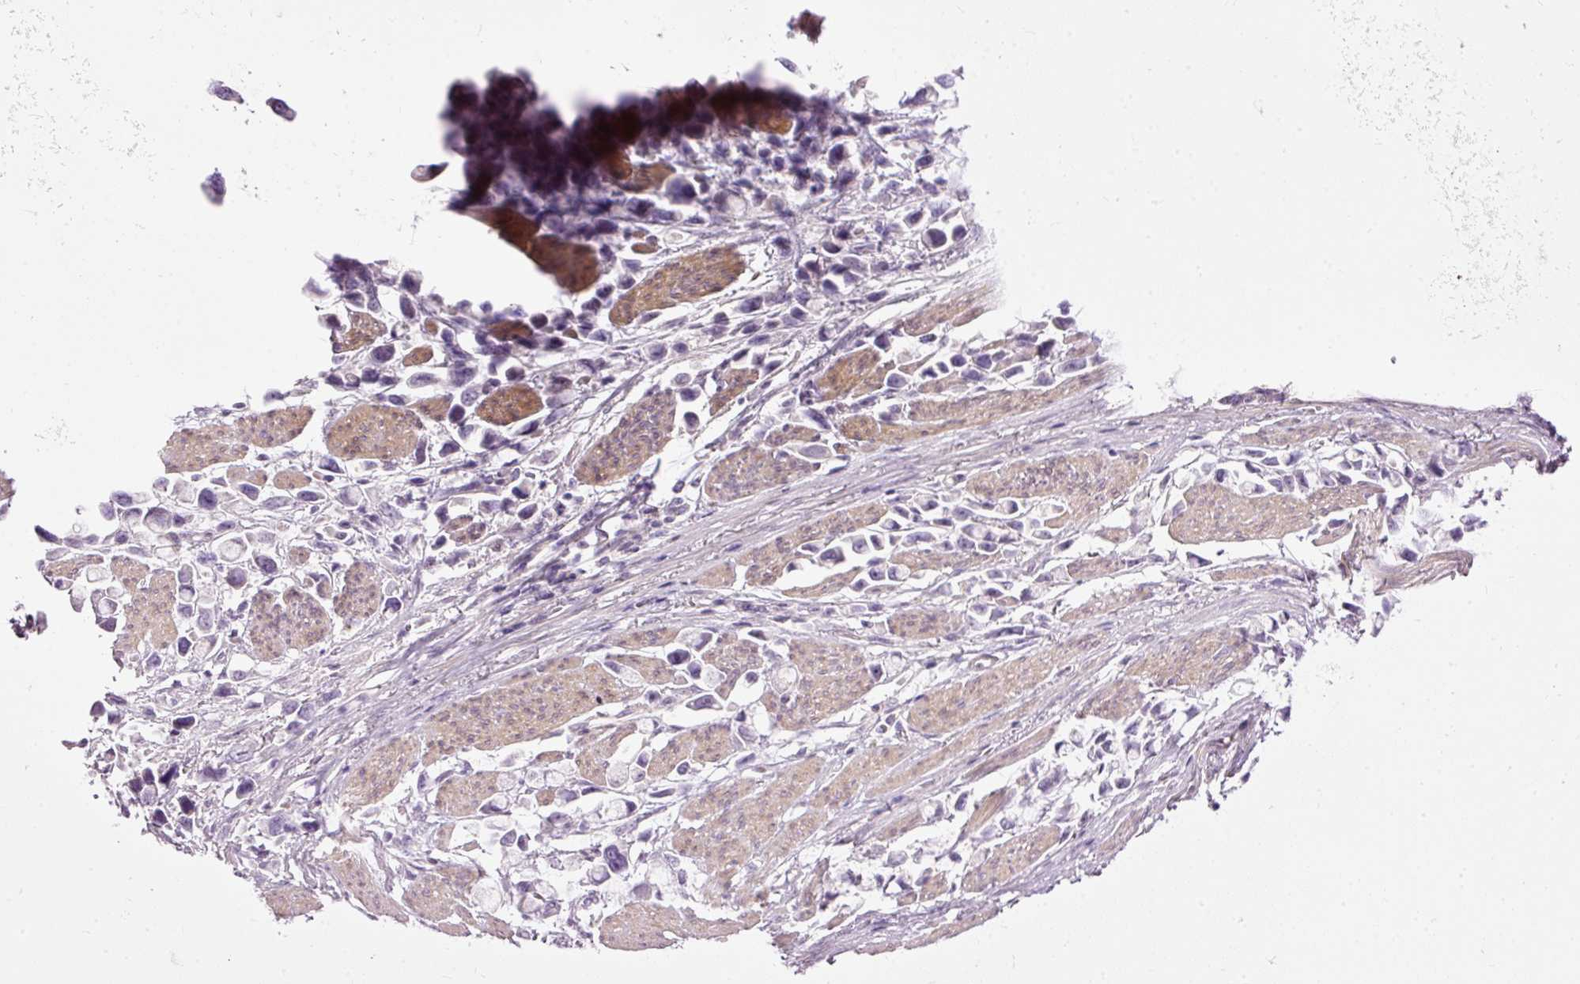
{"staining": {"intensity": "negative", "quantity": "none", "location": "none"}, "tissue": "stomach cancer", "cell_type": "Tumor cells", "image_type": "cancer", "snomed": [{"axis": "morphology", "description": "Adenocarcinoma, NOS"}, {"axis": "topography", "description": "Stomach"}], "caption": "The immunohistochemistry (IHC) histopathology image has no significant expression in tumor cells of stomach cancer tissue.", "gene": "FCRL4", "patient": {"sex": "female", "age": 81}}